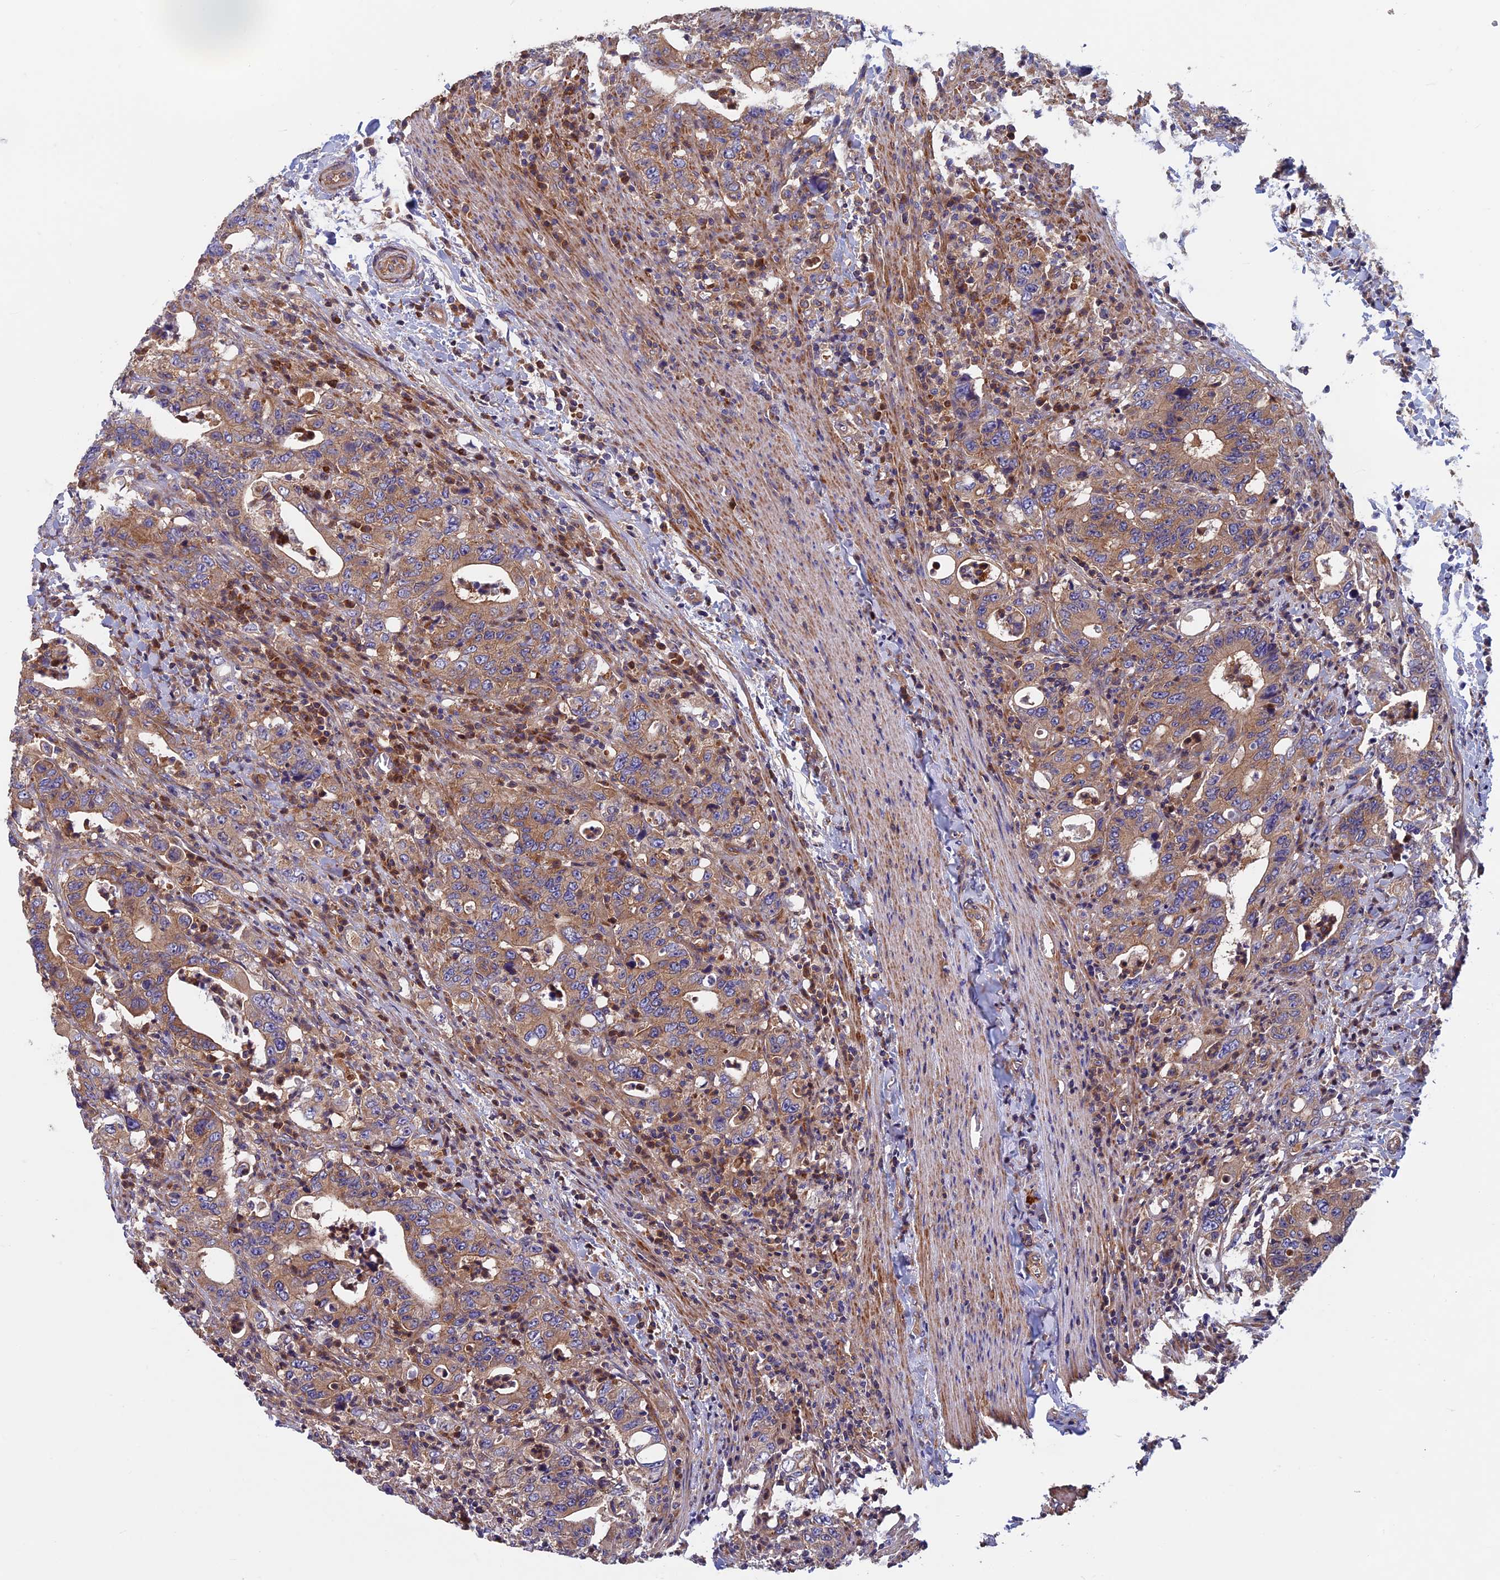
{"staining": {"intensity": "moderate", "quantity": ">75%", "location": "cytoplasmic/membranous"}, "tissue": "colorectal cancer", "cell_type": "Tumor cells", "image_type": "cancer", "snomed": [{"axis": "morphology", "description": "Adenocarcinoma, NOS"}, {"axis": "topography", "description": "Colon"}], "caption": "IHC micrograph of colorectal cancer (adenocarcinoma) stained for a protein (brown), which exhibits medium levels of moderate cytoplasmic/membranous expression in approximately >75% of tumor cells.", "gene": "DNM1L", "patient": {"sex": "female", "age": 75}}